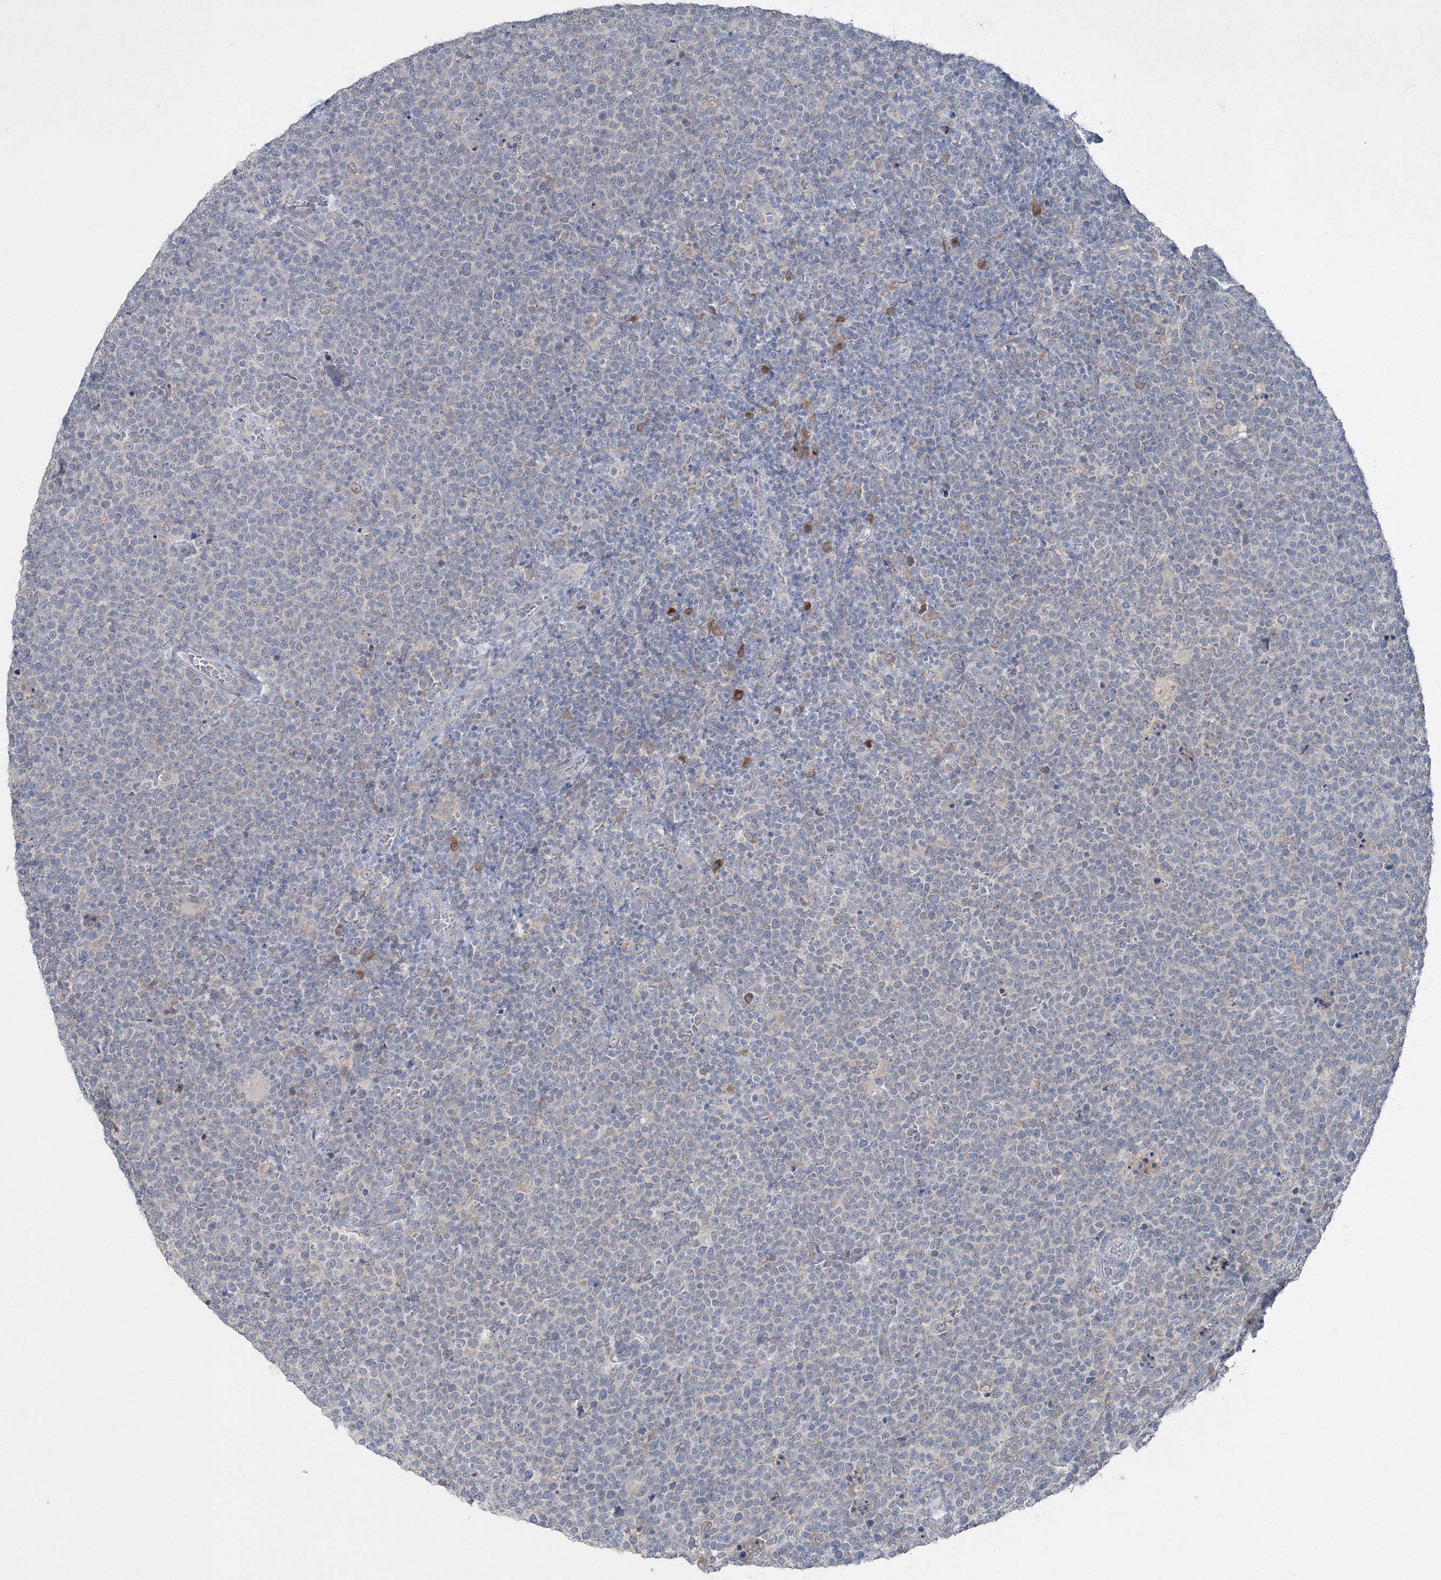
{"staining": {"intensity": "negative", "quantity": "none", "location": "none"}, "tissue": "lymphoma", "cell_type": "Tumor cells", "image_type": "cancer", "snomed": [{"axis": "morphology", "description": "Malignant lymphoma, non-Hodgkin's type, High grade"}, {"axis": "topography", "description": "Lymph node"}], "caption": "Immunohistochemistry (IHC) image of high-grade malignant lymphoma, non-Hodgkin's type stained for a protein (brown), which demonstrates no positivity in tumor cells. The staining is performed using DAB brown chromogen with nuclei counter-stained in using hematoxylin.", "gene": "IFNAR1", "patient": {"sex": "male", "age": 61}}